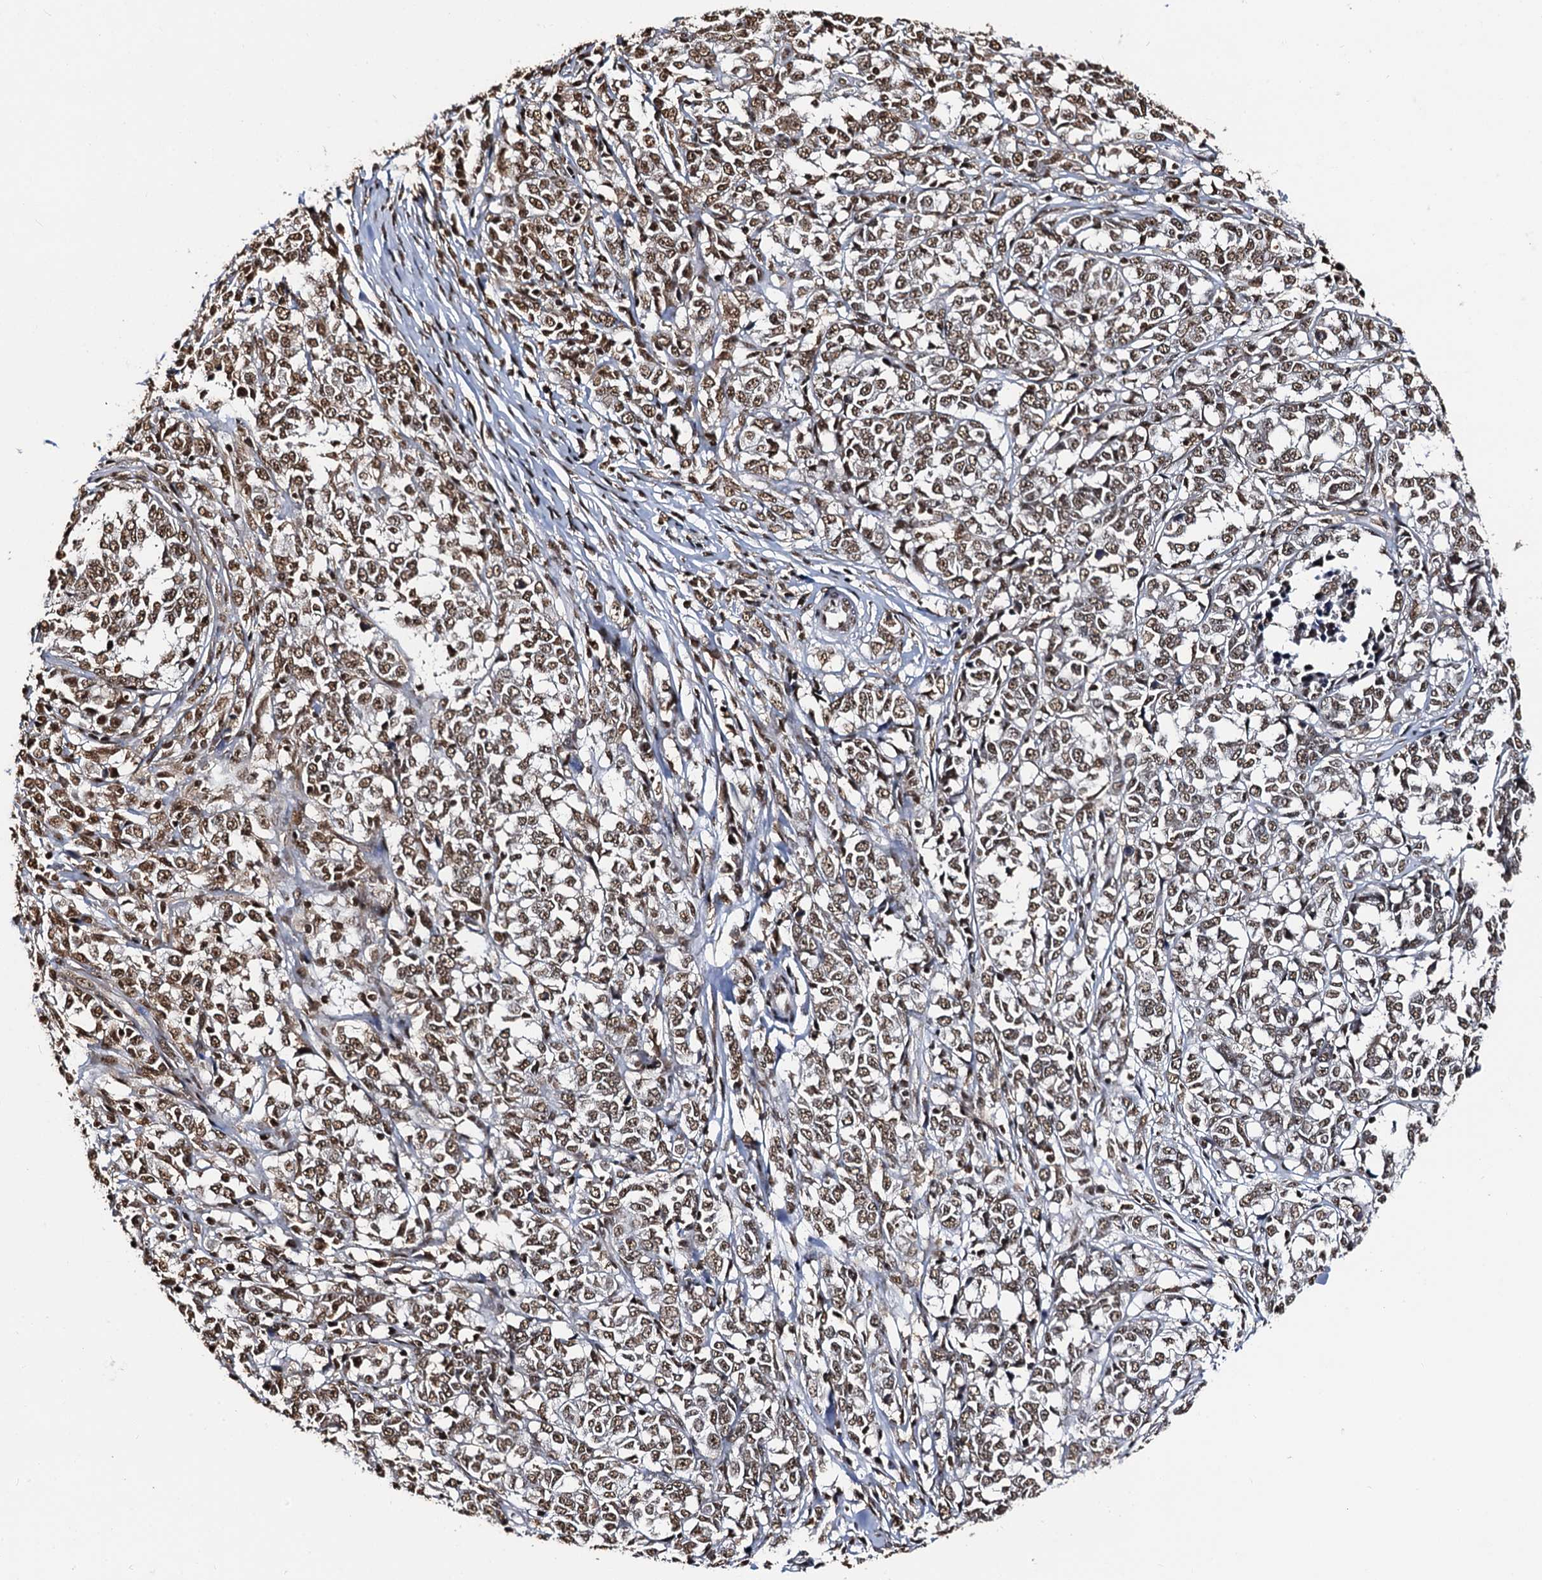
{"staining": {"intensity": "moderate", "quantity": ">75%", "location": "nuclear"}, "tissue": "melanoma", "cell_type": "Tumor cells", "image_type": "cancer", "snomed": [{"axis": "morphology", "description": "Malignant melanoma, NOS"}, {"axis": "topography", "description": "Skin"}], "caption": "Moderate nuclear positivity is seen in about >75% of tumor cells in malignant melanoma.", "gene": "SNRPD2", "patient": {"sex": "female", "age": 72}}